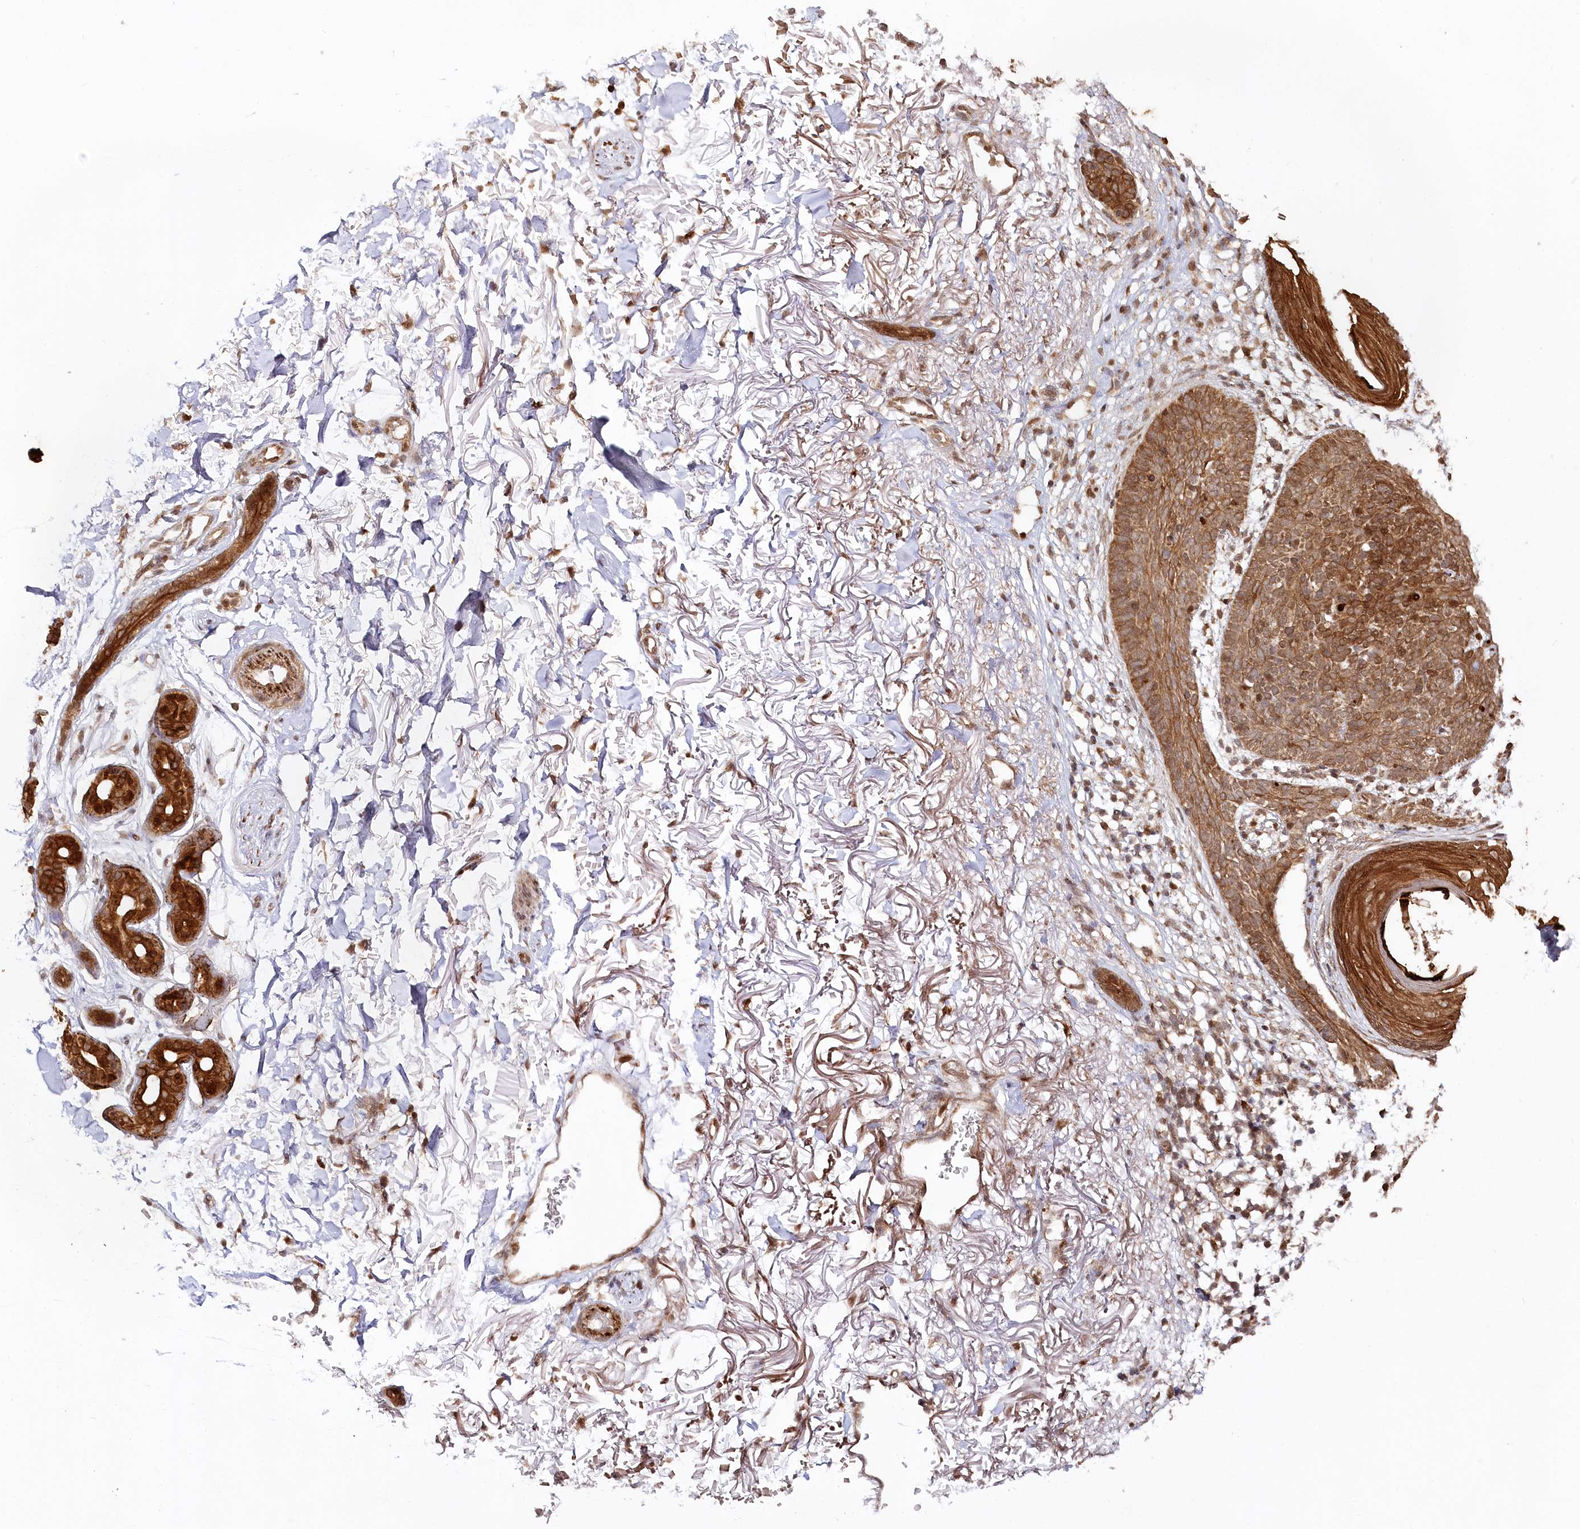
{"staining": {"intensity": "moderate", "quantity": ">75%", "location": "cytoplasmic/membranous,nuclear"}, "tissue": "skin cancer", "cell_type": "Tumor cells", "image_type": "cancer", "snomed": [{"axis": "morphology", "description": "Normal tissue, NOS"}, {"axis": "morphology", "description": "Basal cell carcinoma"}, {"axis": "topography", "description": "Skin"}], "caption": "The photomicrograph demonstrates a brown stain indicating the presence of a protein in the cytoplasmic/membranous and nuclear of tumor cells in skin cancer (basal cell carcinoma). Nuclei are stained in blue.", "gene": "ULK2", "patient": {"sex": "female", "age": 70}}